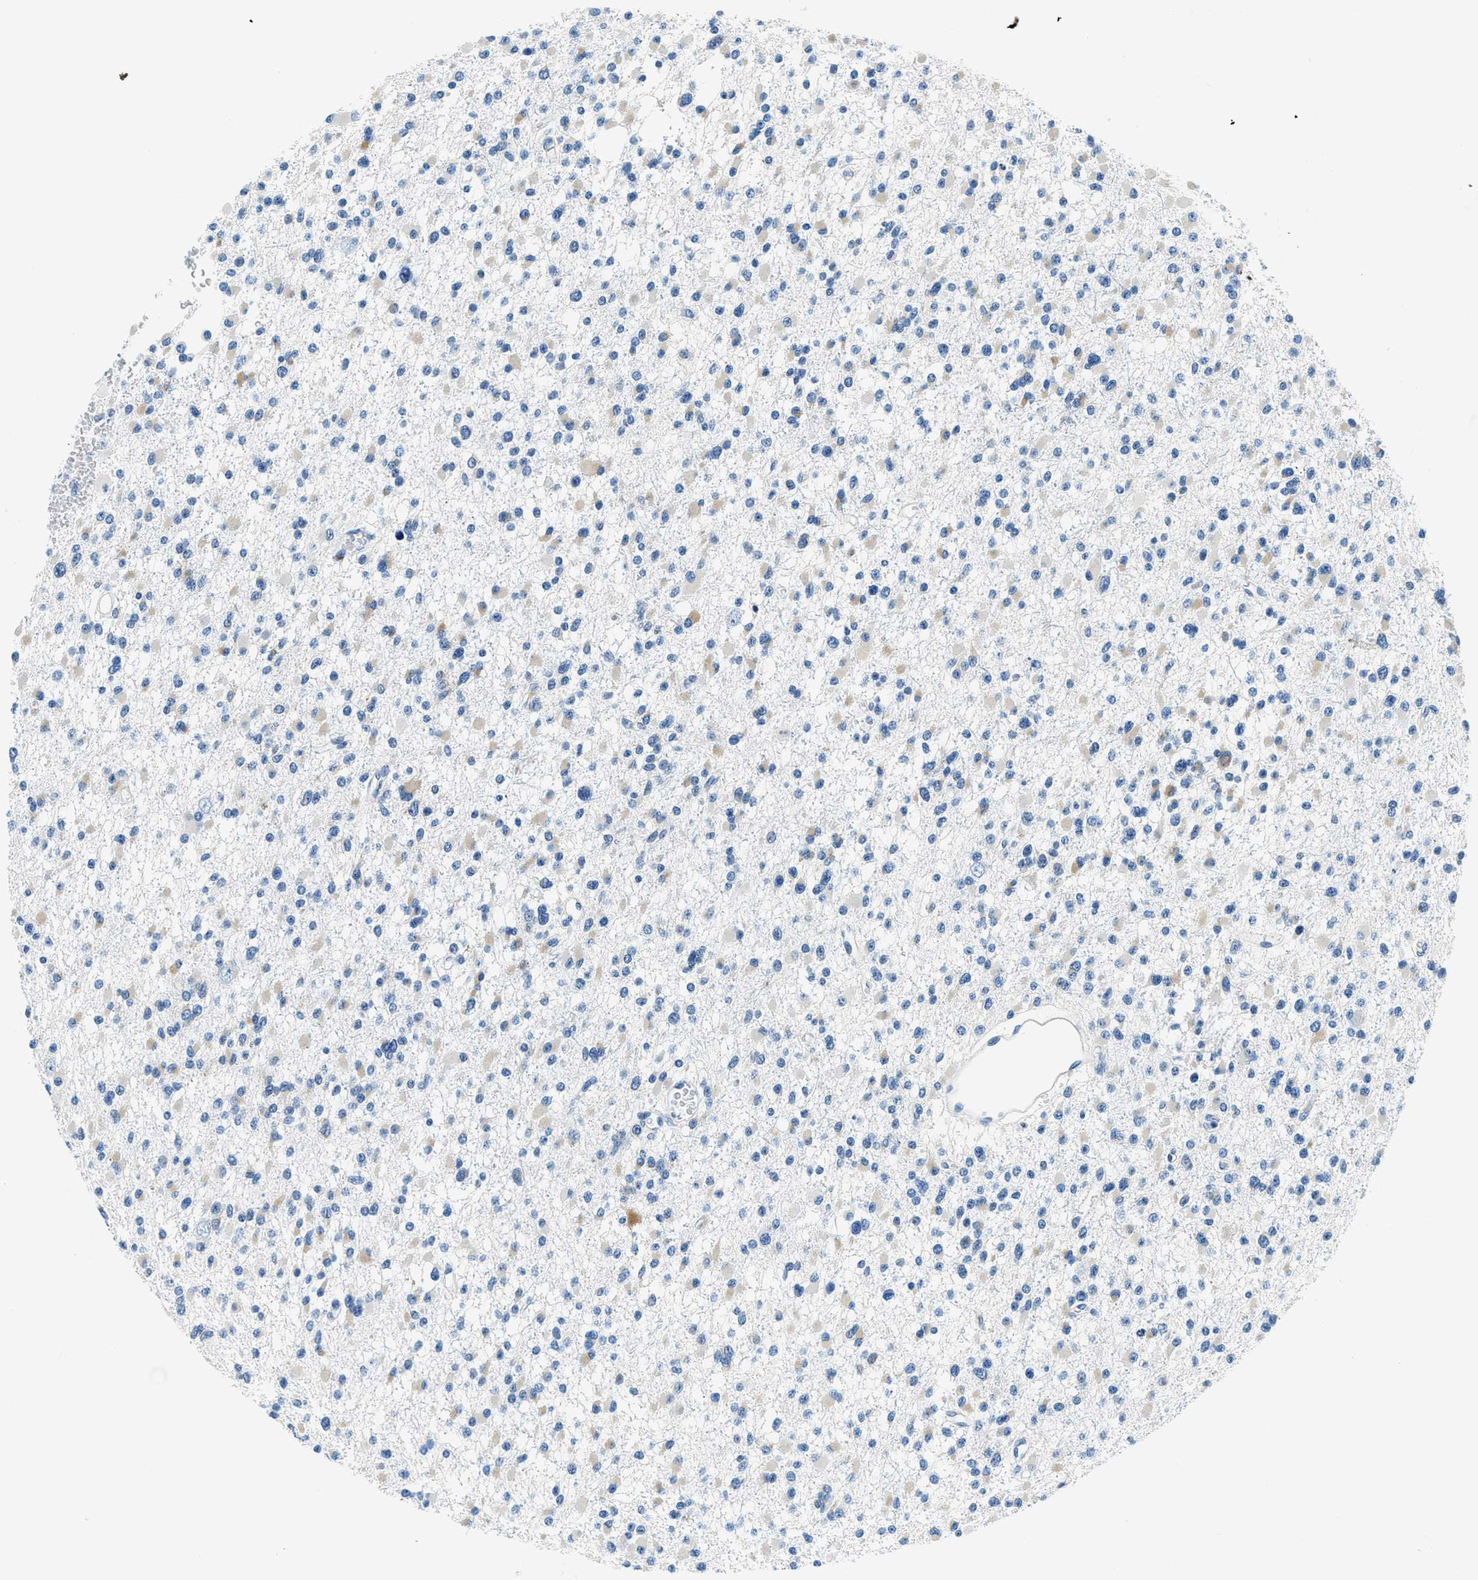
{"staining": {"intensity": "weak", "quantity": "25%-75%", "location": "cytoplasmic/membranous"}, "tissue": "glioma", "cell_type": "Tumor cells", "image_type": "cancer", "snomed": [{"axis": "morphology", "description": "Glioma, malignant, Low grade"}, {"axis": "topography", "description": "Brain"}], "caption": "Glioma stained with immunohistochemistry reveals weak cytoplasmic/membranous expression in approximately 25%-75% of tumor cells. Immunohistochemistry stains the protein in brown and the nuclei are stained blue.", "gene": "UBAC2", "patient": {"sex": "female", "age": 22}}